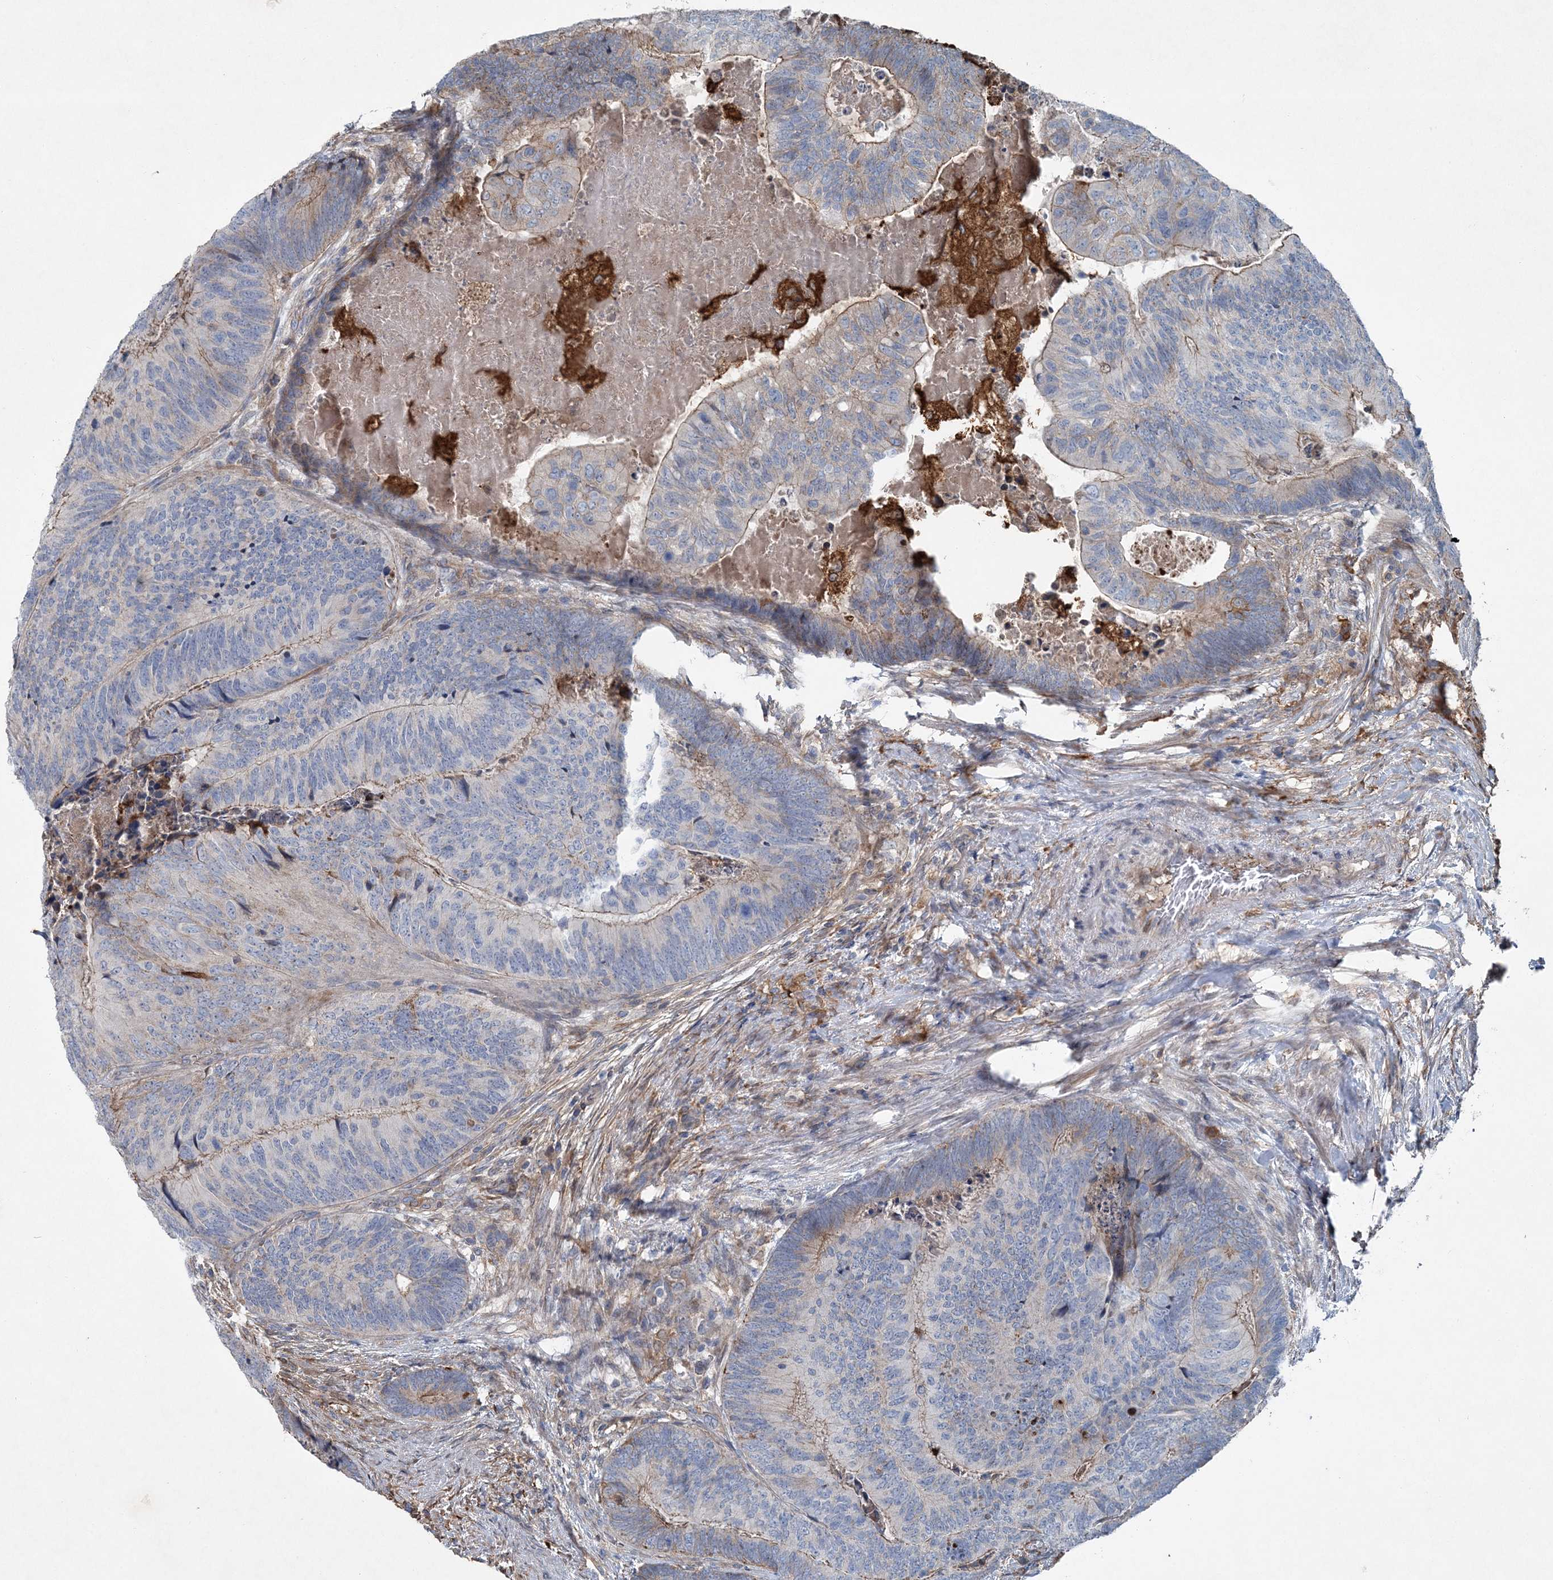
{"staining": {"intensity": "weak", "quantity": "<25%", "location": "cytoplasmic/membranous"}, "tissue": "colorectal cancer", "cell_type": "Tumor cells", "image_type": "cancer", "snomed": [{"axis": "morphology", "description": "Adenocarcinoma, NOS"}, {"axis": "topography", "description": "Colon"}], "caption": "Immunohistochemistry (IHC) histopathology image of neoplastic tissue: human colorectal cancer stained with DAB reveals no significant protein positivity in tumor cells.", "gene": "SPOPL", "patient": {"sex": "female", "age": 67}}